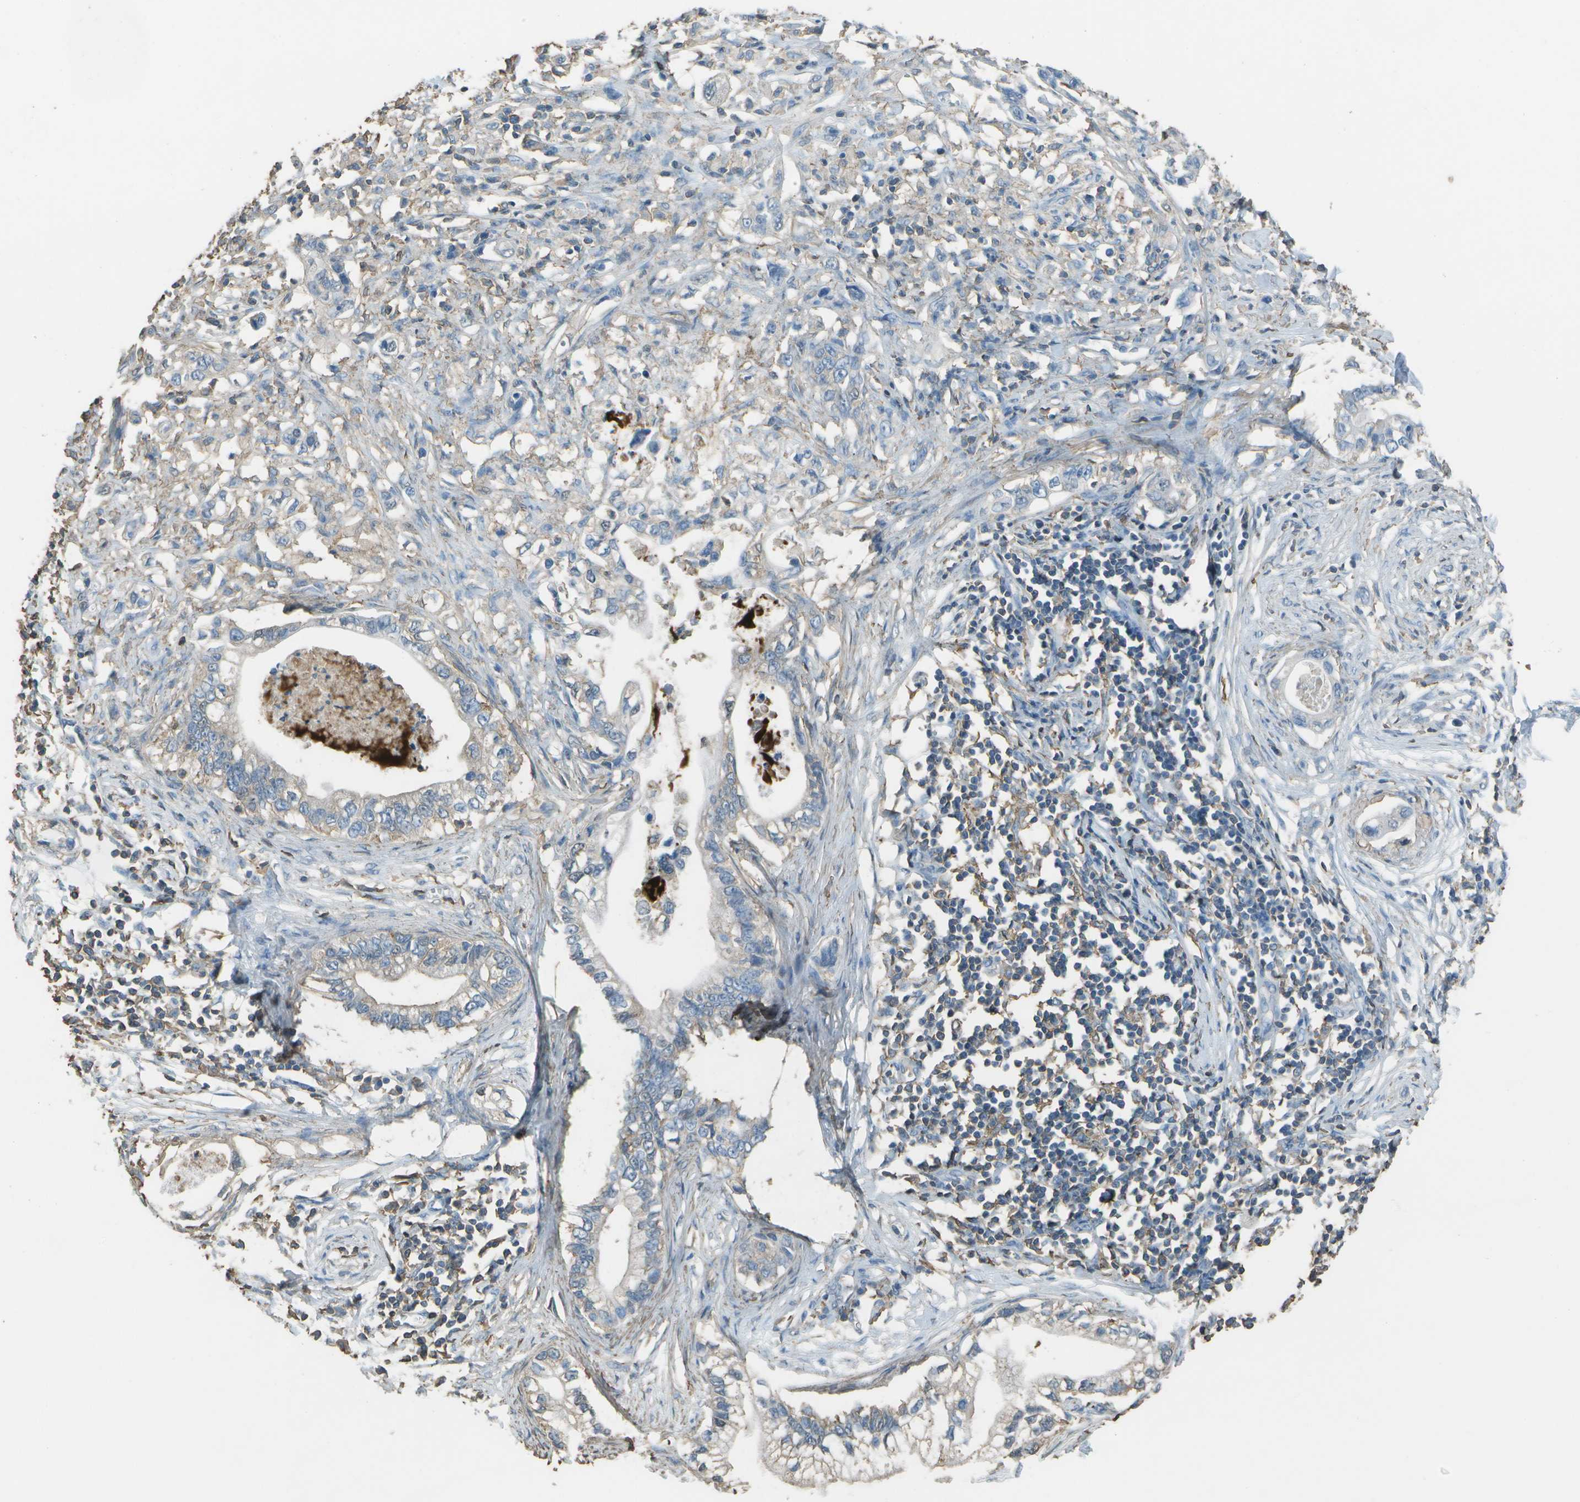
{"staining": {"intensity": "weak", "quantity": "<25%", "location": "cytoplasmic/membranous"}, "tissue": "pancreatic cancer", "cell_type": "Tumor cells", "image_type": "cancer", "snomed": [{"axis": "morphology", "description": "Adenocarcinoma, NOS"}, {"axis": "topography", "description": "Pancreas"}], "caption": "Pancreatic cancer was stained to show a protein in brown. There is no significant expression in tumor cells.", "gene": "CYP4F11", "patient": {"sex": "male", "age": 56}}